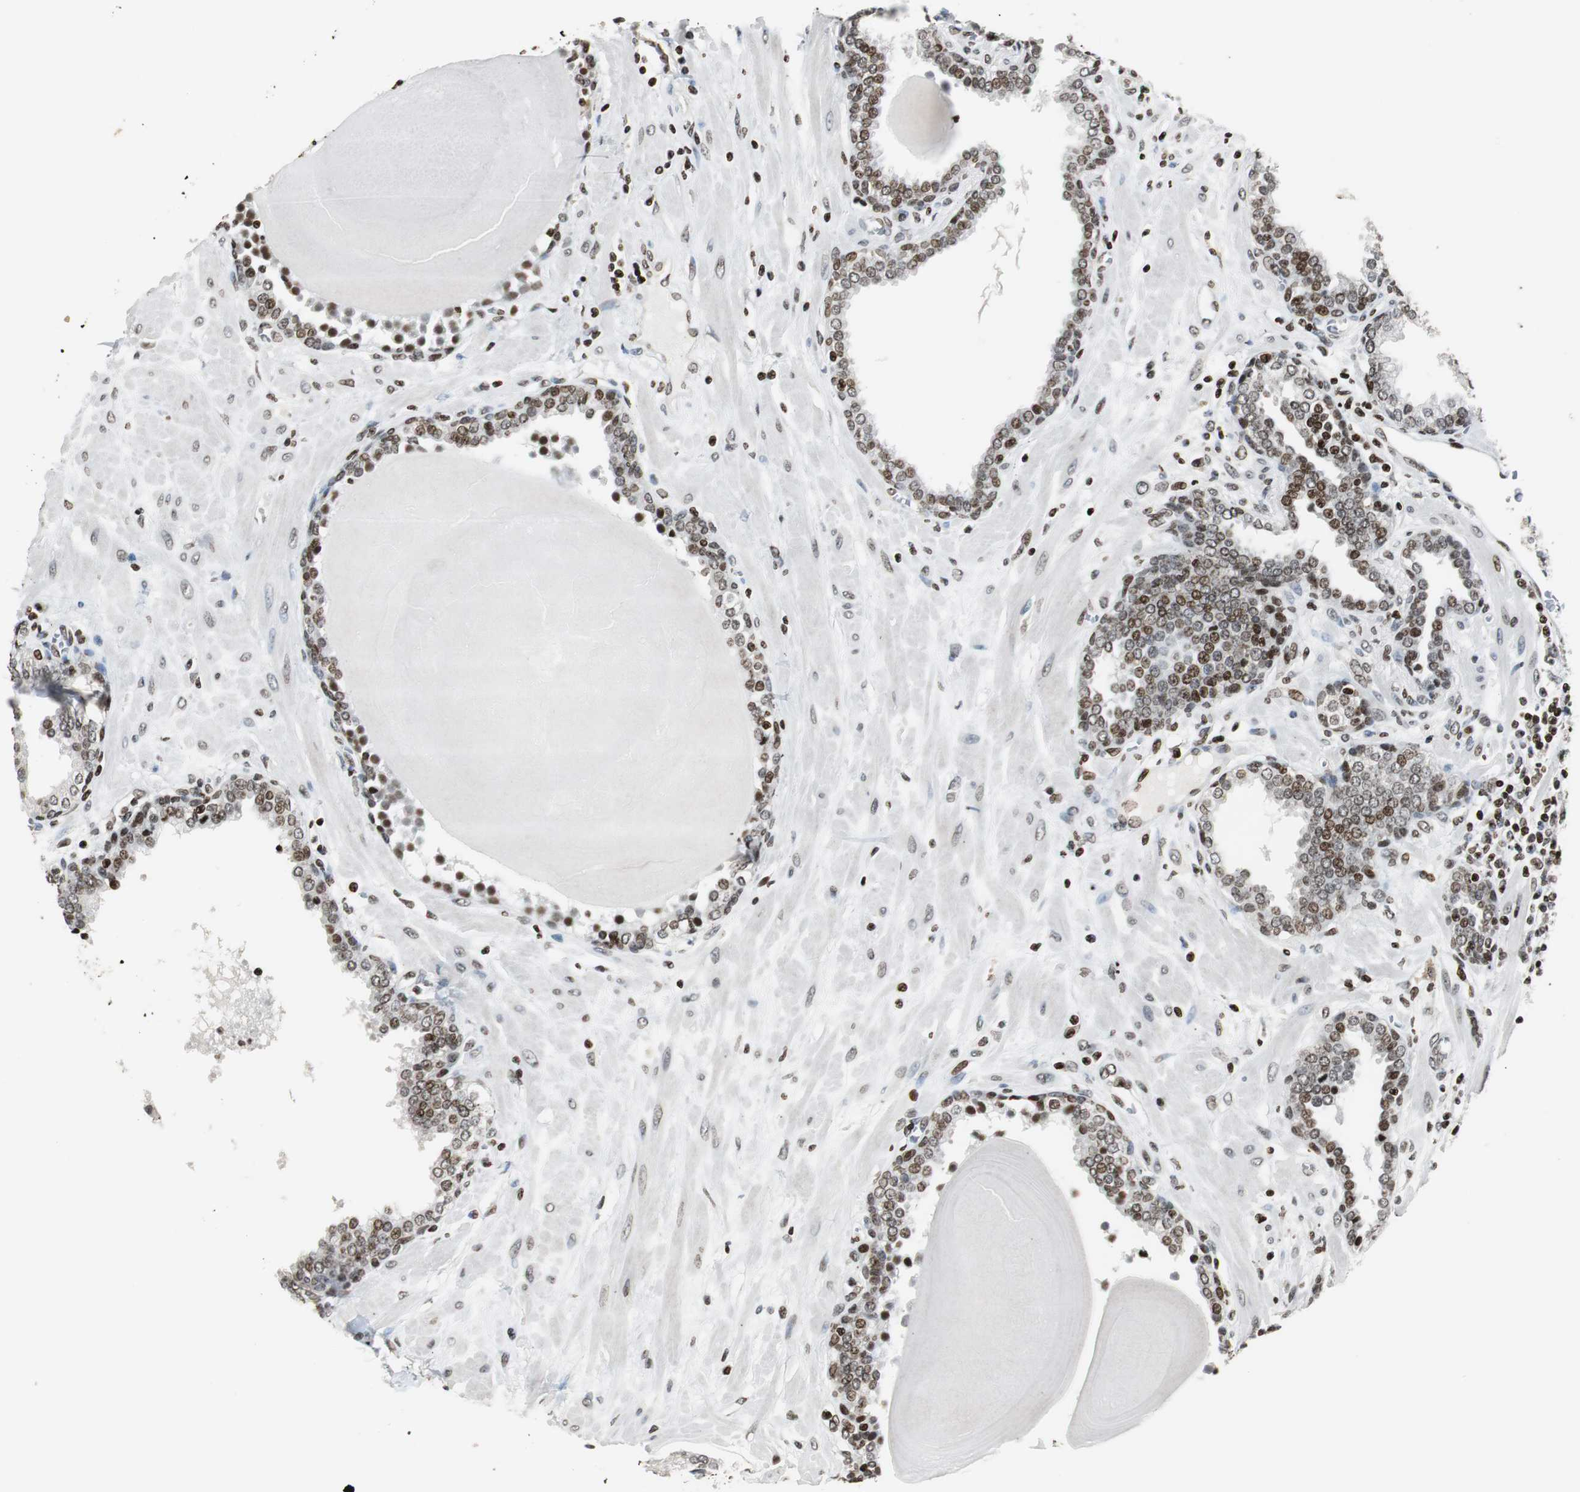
{"staining": {"intensity": "strong", "quantity": ">75%", "location": "nuclear"}, "tissue": "prostate", "cell_type": "Glandular cells", "image_type": "normal", "snomed": [{"axis": "morphology", "description": "Normal tissue, NOS"}, {"axis": "topography", "description": "Prostate"}], "caption": "Strong nuclear positivity is seen in approximately >75% of glandular cells in benign prostate. (brown staining indicates protein expression, while blue staining denotes nuclei).", "gene": "PAXIP1", "patient": {"sex": "male", "age": 51}}